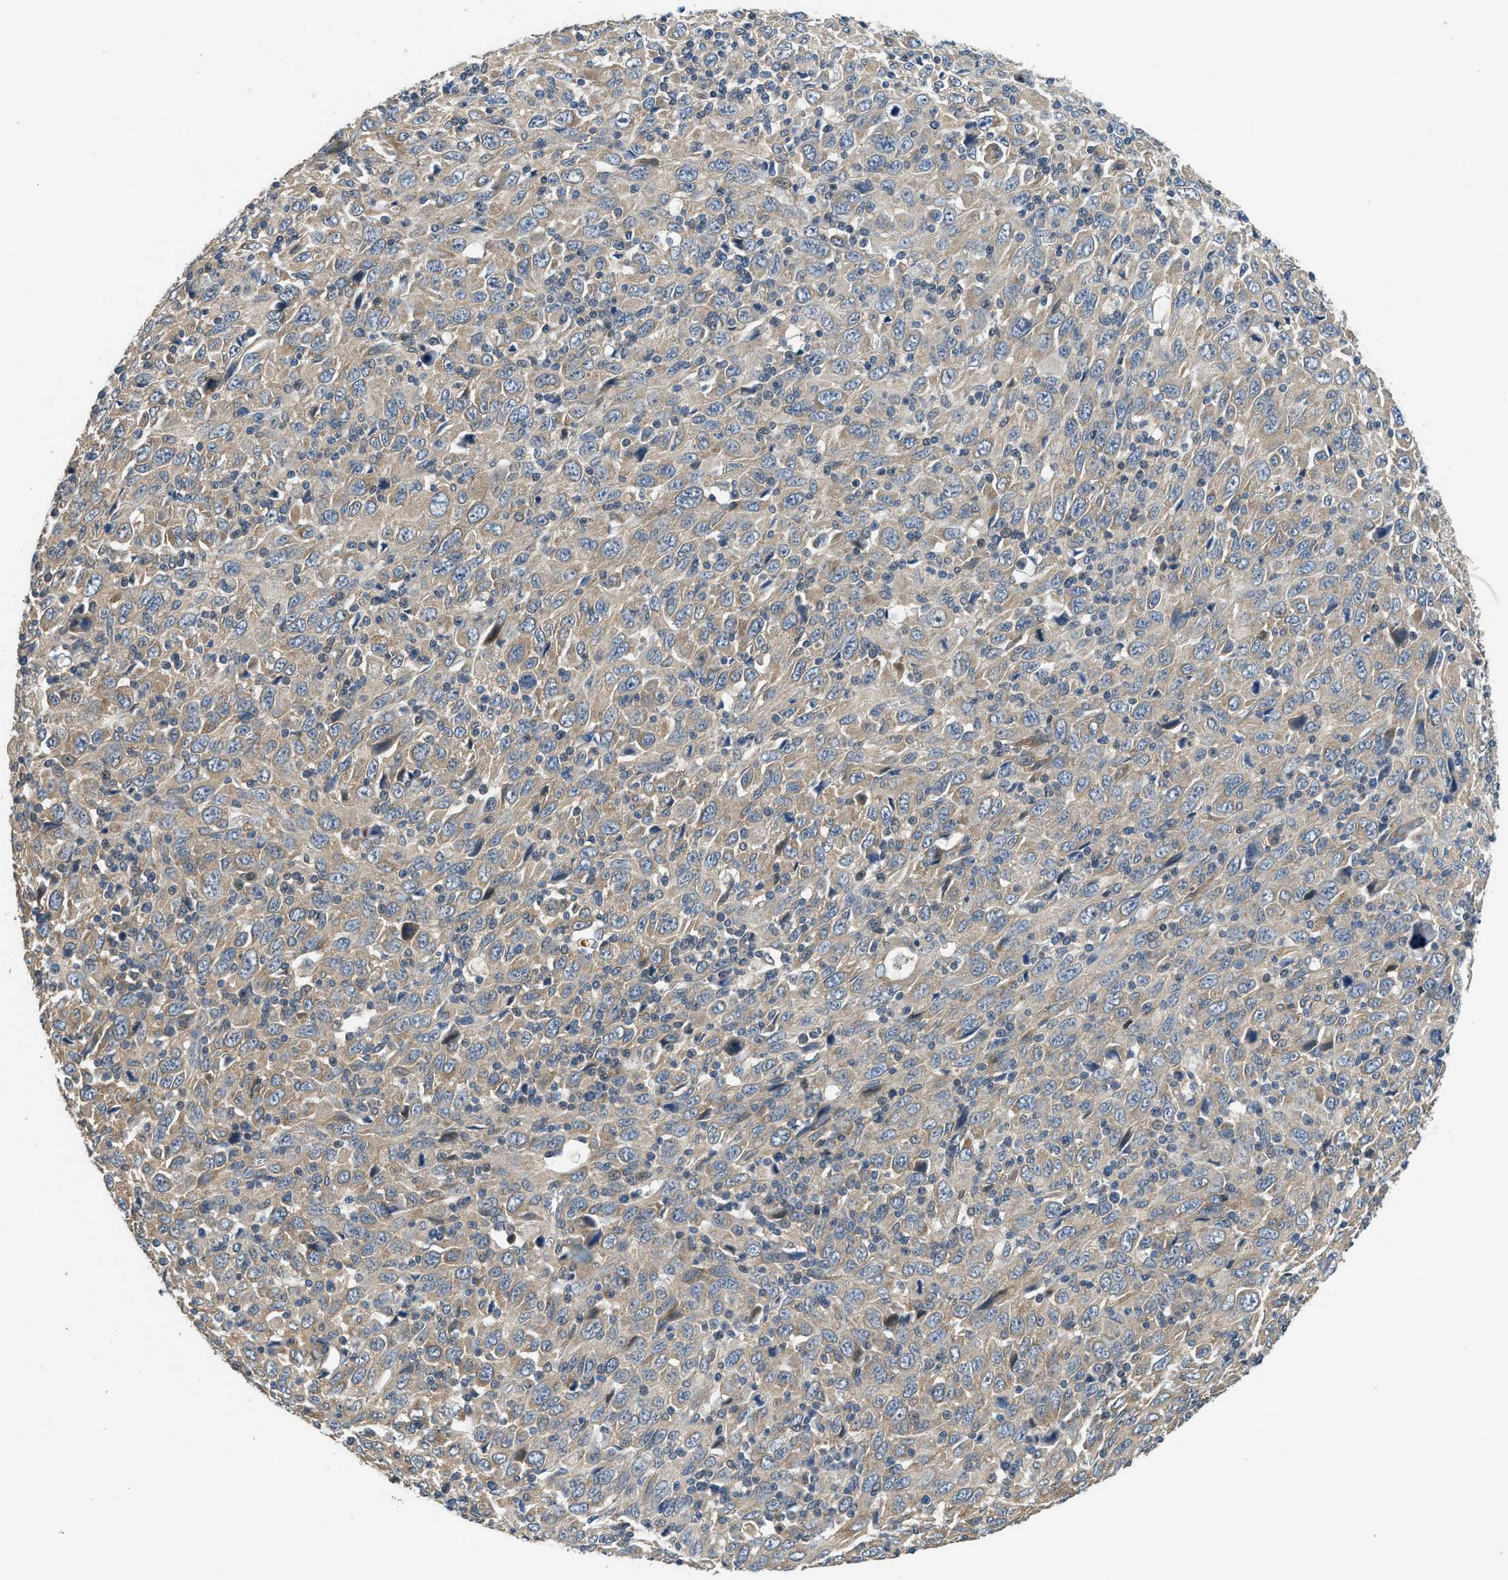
{"staining": {"intensity": "weak", "quantity": ">75%", "location": "cytoplasmic/membranous"}, "tissue": "melanoma", "cell_type": "Tumor cells", "image_type": "cancer", "snomed": [{"axis": "morphology", "description": "Malignant melanoma, Metastatic site"}, {"axis": "topography", "description": "Skin"}], "caption": "IHC image of neoplastic tissue: human malignant melanoma (metastatic site) stained using immunohistochemistry demonstrates low levels of weak protein expression localized specifically in the cytoplasmic/membranous of tumor cells, appearing as a cytoplasmic/membranous brown color.", "gene": "SSH2", "patient": {"sex": "female", "age": 56}}